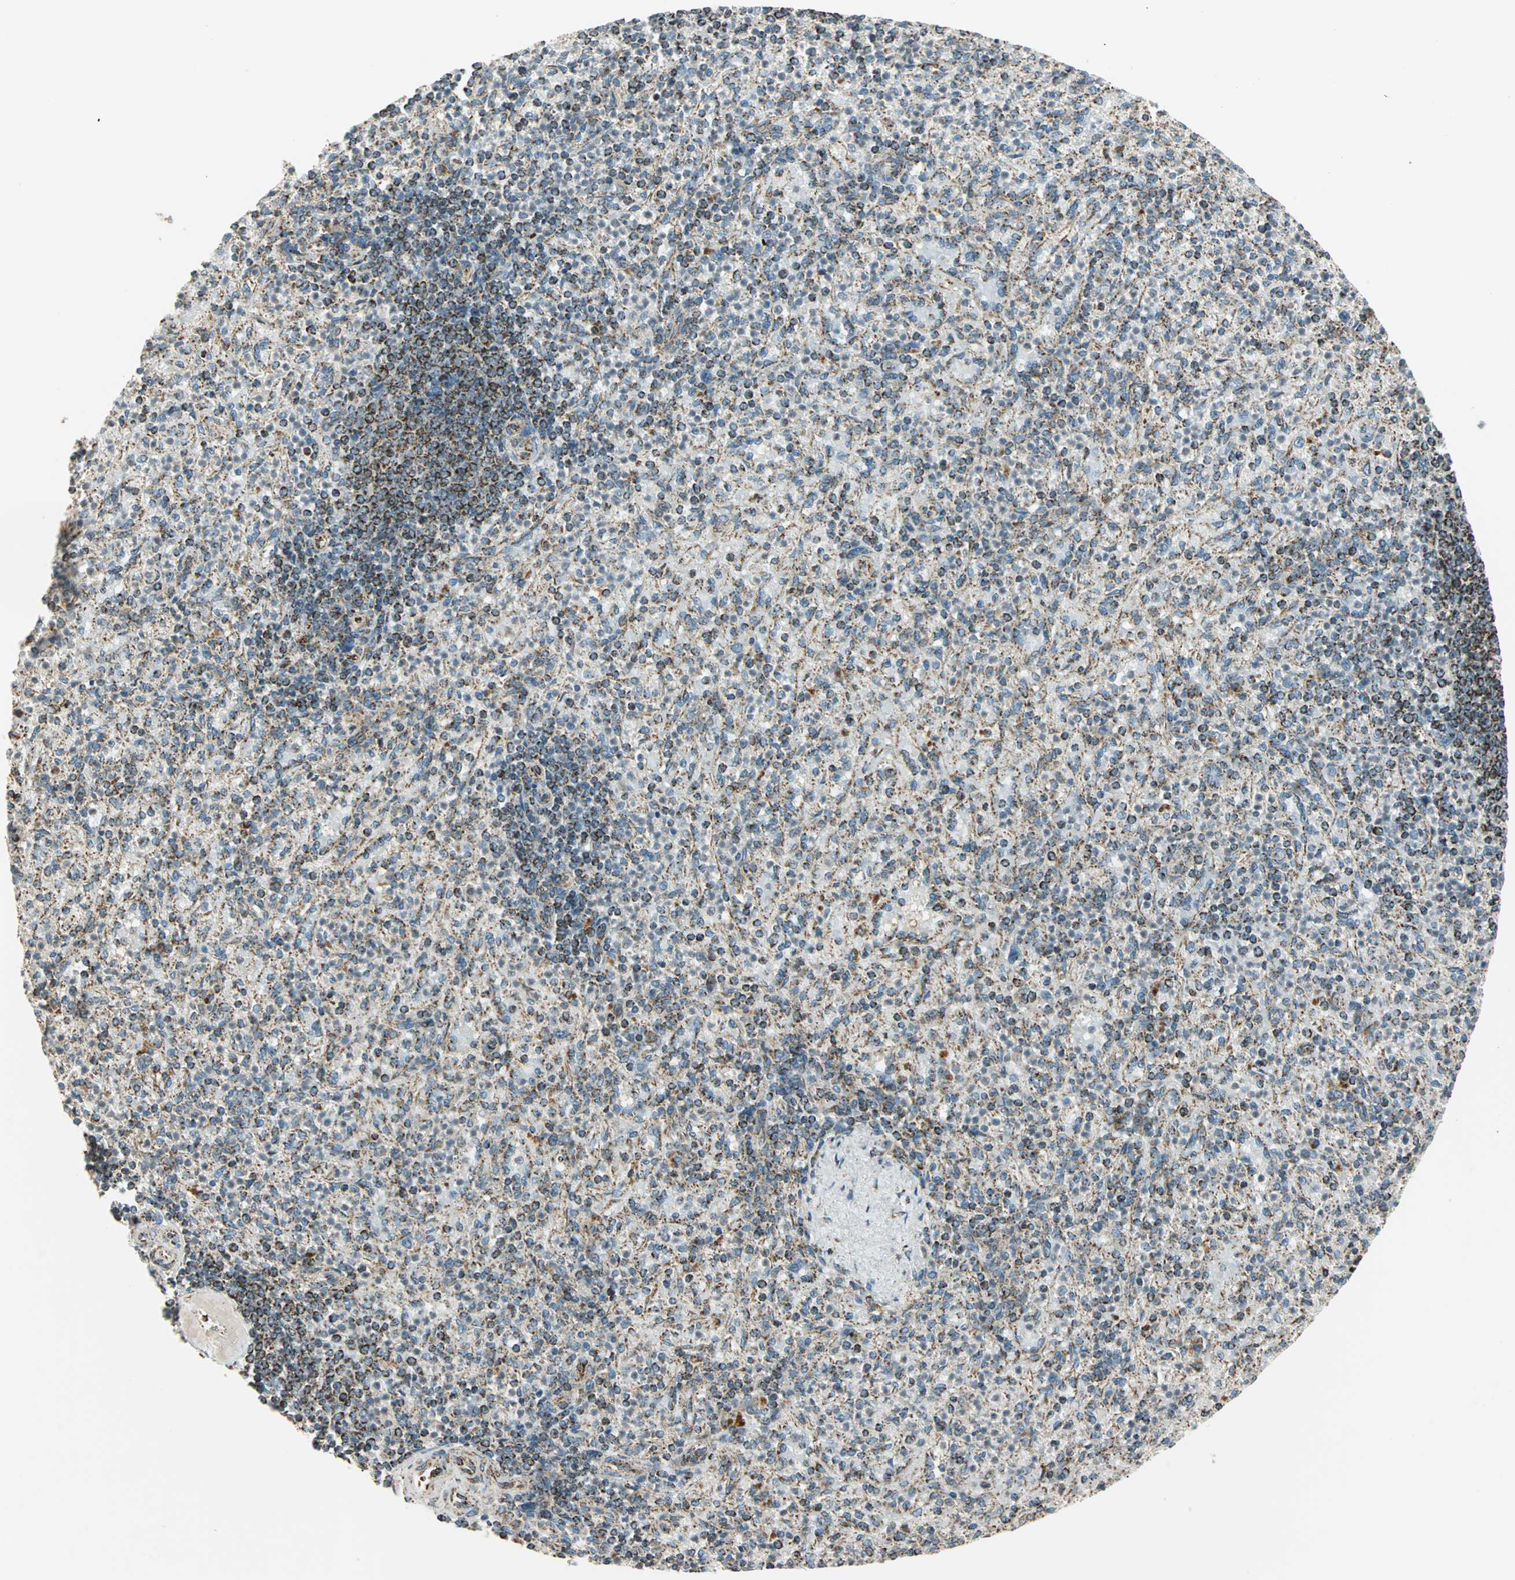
{"staining": {"intensity": "moderate", "quantity": "25%-75%", "location": "cytoplasmic/membranous"}, "tissue": "spleen", "cell_type": "Cells in red pulp", "image_type": "normal", "snomed": [{"axis": "morphology", "description": "Normal tissue, NOS"}, {"axis": "topography", "description": "Spleen"}], "caption": "IHC histopathology image of normal spleen: spleen stained using IHC reveals medium levels of moderate protein expression localized specifically in the cytoplasmic/membranous of cells in red pulp, appearing as a cytoplasmic/membranous brown color.", "gene": "SPRY4", "patient": {"sex": "female", "age": 74}}